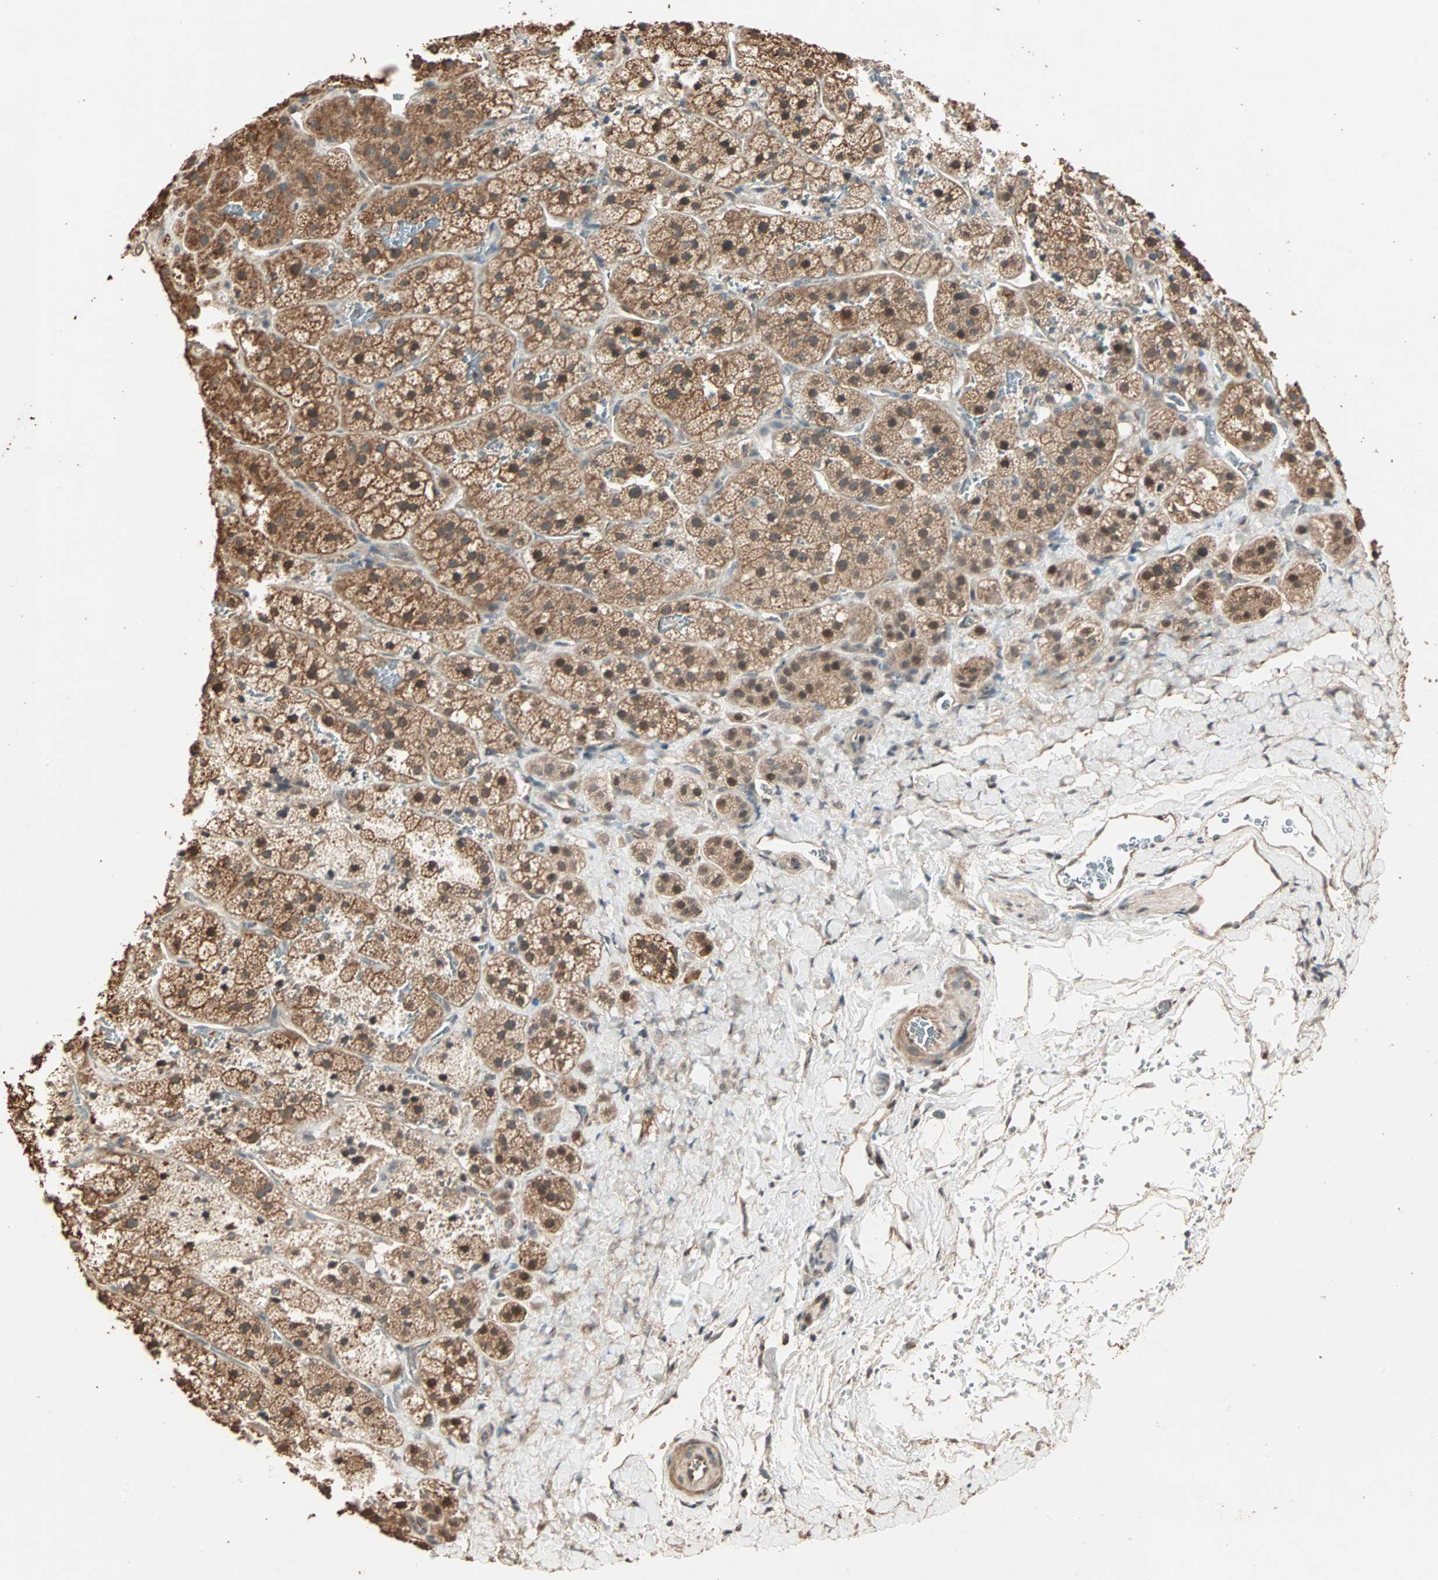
{"staining": {"intensity": "moderate", "quantity": ">75%", "location": "cytoplasmic/membranous,nuclear"}, "tissue": "adrenal gland", "cell_type": "Glandular cells", "image_type": "normal", "snomed": [{"axis": "morphology", "description": "Normal tissue, NOS"}, {"axis": "topography", "description": "Adrenal gland"}], "caption": "High-magnification brightfield microscopy of benign adrenal gland stained with DAB (3,3'-diaminobenzidine) (brown) and counterstained with hematoxylin (blue). glandular cells exhibit moderate cytoplasmic/membranous,nuclear expression is seen in about>75% of cells. (DAB (3,3'-diaminobenzidine) IHC, brown staining for protein, blue staining for nuclei).", "gene": "ZBTB33", "patient": {"sex": "female", "age": 44}}